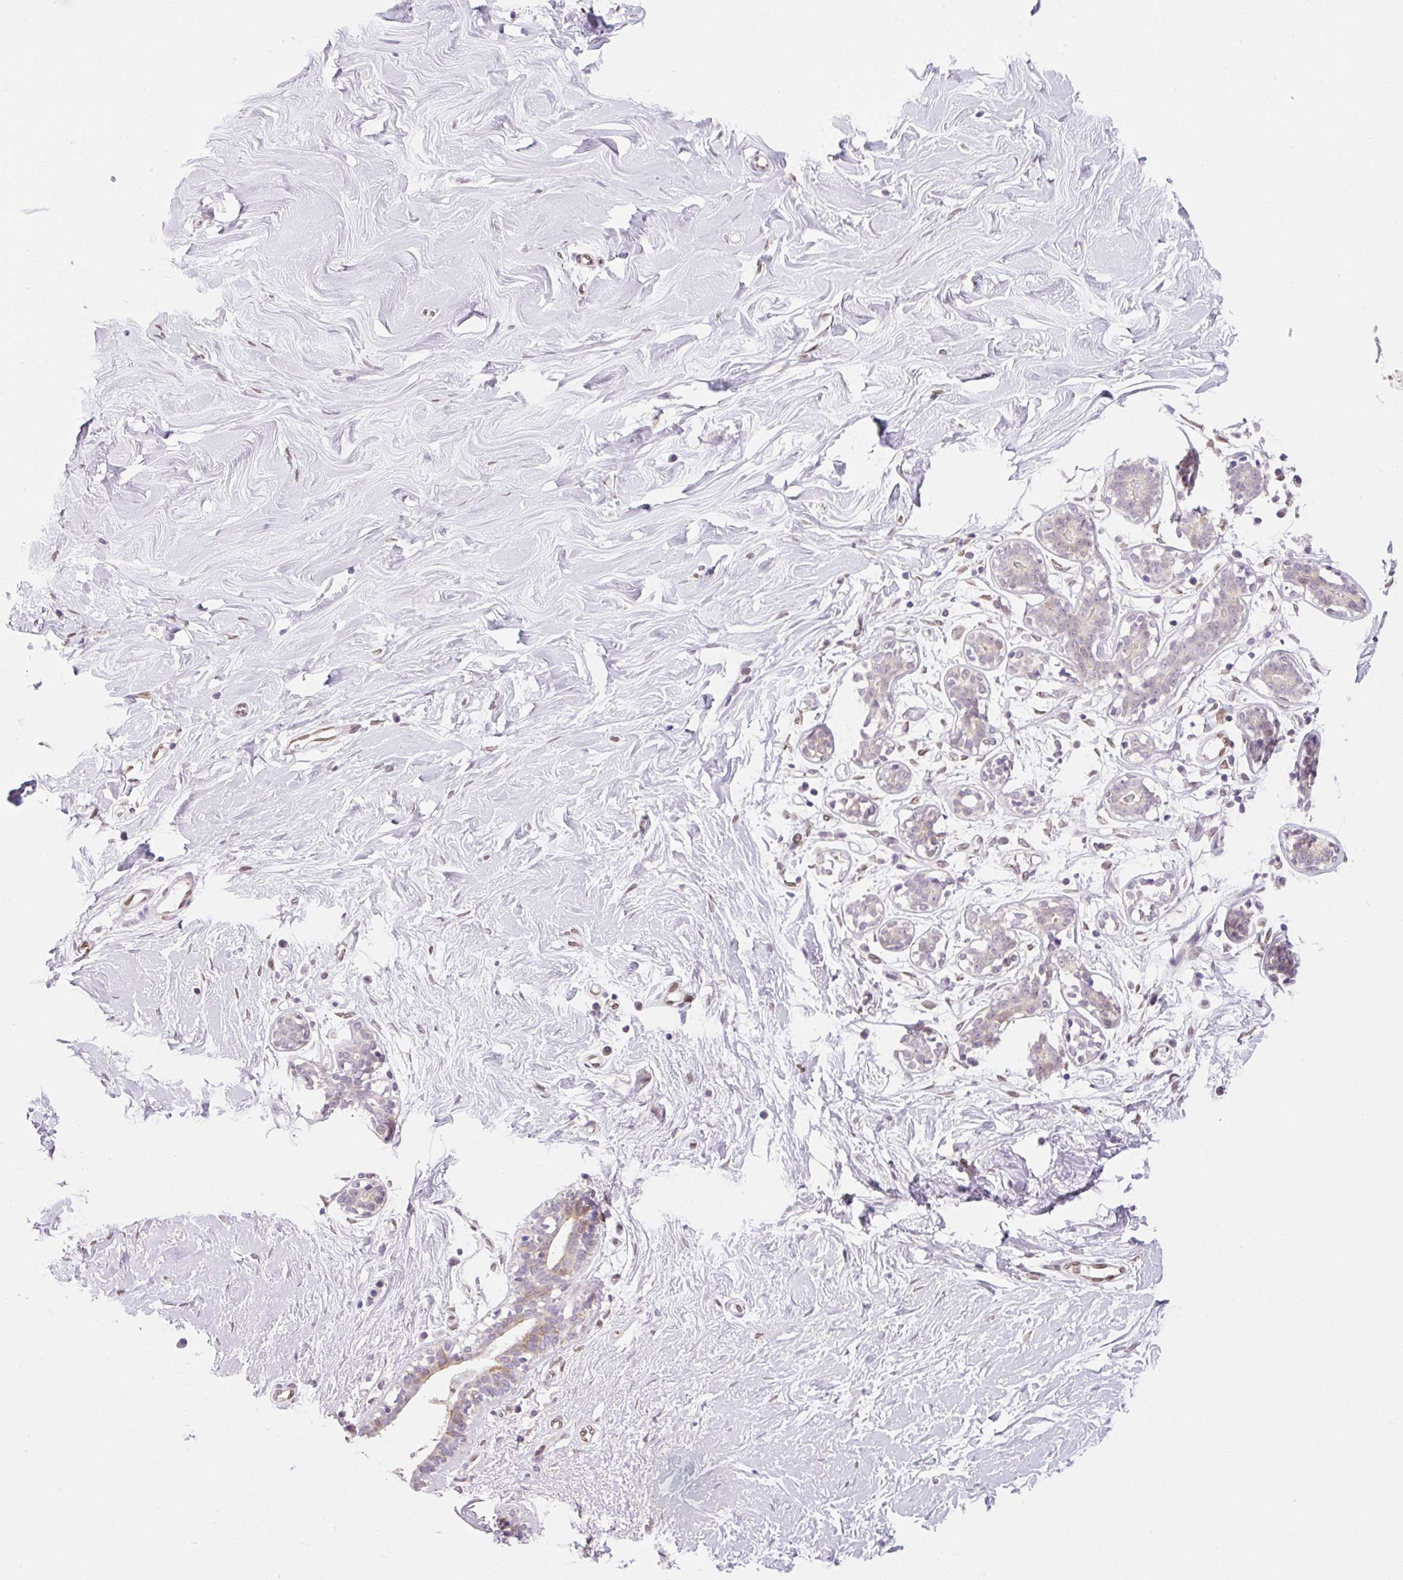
{"staining": {"intensity": "negative", "quantity": "none", "location": "none"}, "tissue": "breast", "cell_type": "Adipocytes", "image_type": "normal", "snomed": [{"axis": "morphology", "description": "Normal tissue, NOS"}, {"axis": "topography", "description": "Breast"}], "caption": "Adipocytes are negative for protein expression in benign human breast. Brightfield microscopy of immunohistochemistry stained with DAB (brown) and hematoxylin (blue), captured at high magnification.", "gene": "SYNE3", "patient": {"sex": "female", "age": 27}}